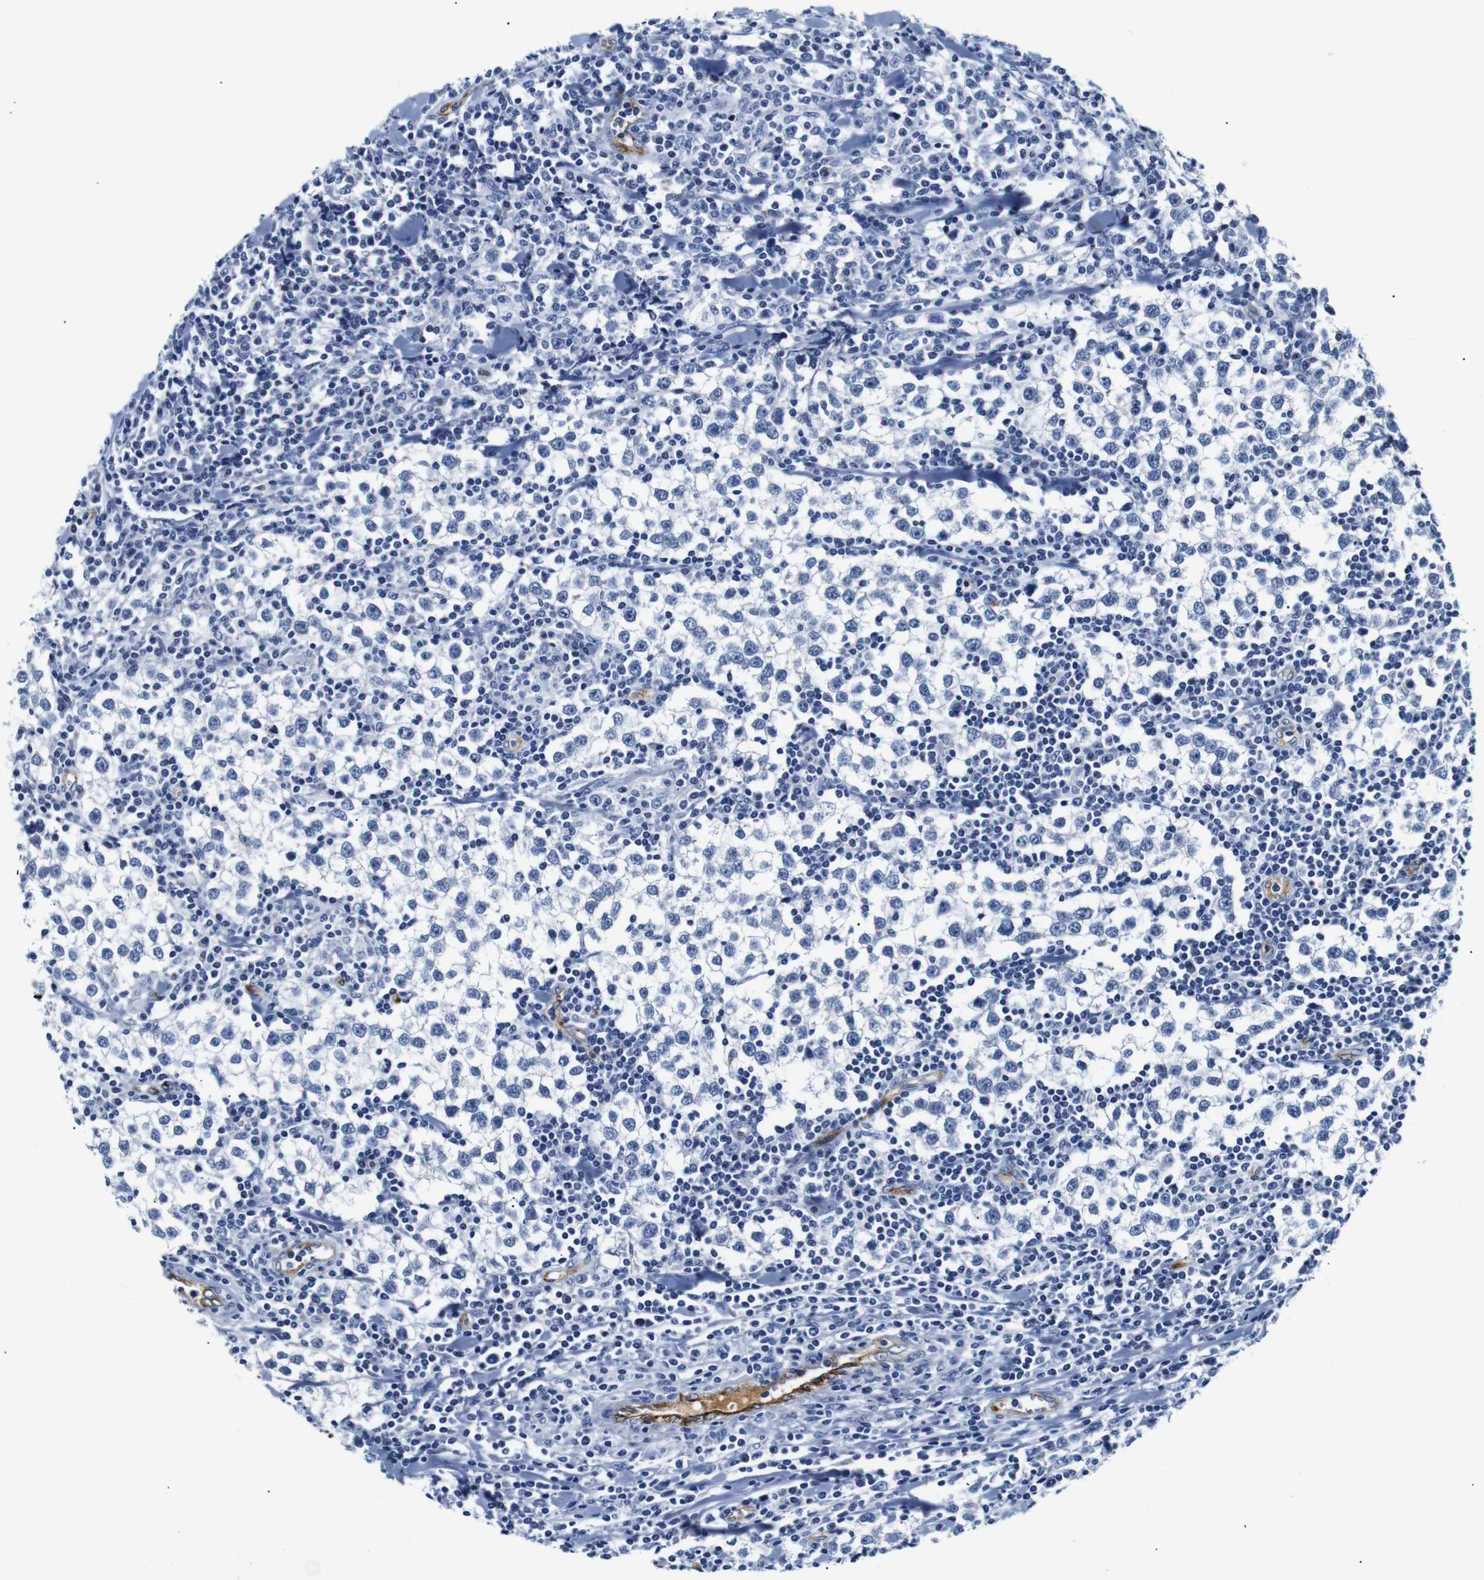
{"staining": {"intensity": "negative", "quantity": "none", "location": "none"}, "tissue": "testis cancer", "cell_type": "Tumor cells", "image_type": "cancer", "snomed": [{"axis": "morphology", "description": "Seminoma, NOS"}, {"axis": "morphology", "description": "Carcinoma, Embryonal, NOS"}, {"axis": "topography", "description": "Testis"}], "caption": "DAB immunohistochemical staining of human testis cancer (embryonal carcinoma) demonstrates no significant expression in tumor cells.", "gene": "MUC4", "patient": {"sex": "male", "age": 36}}